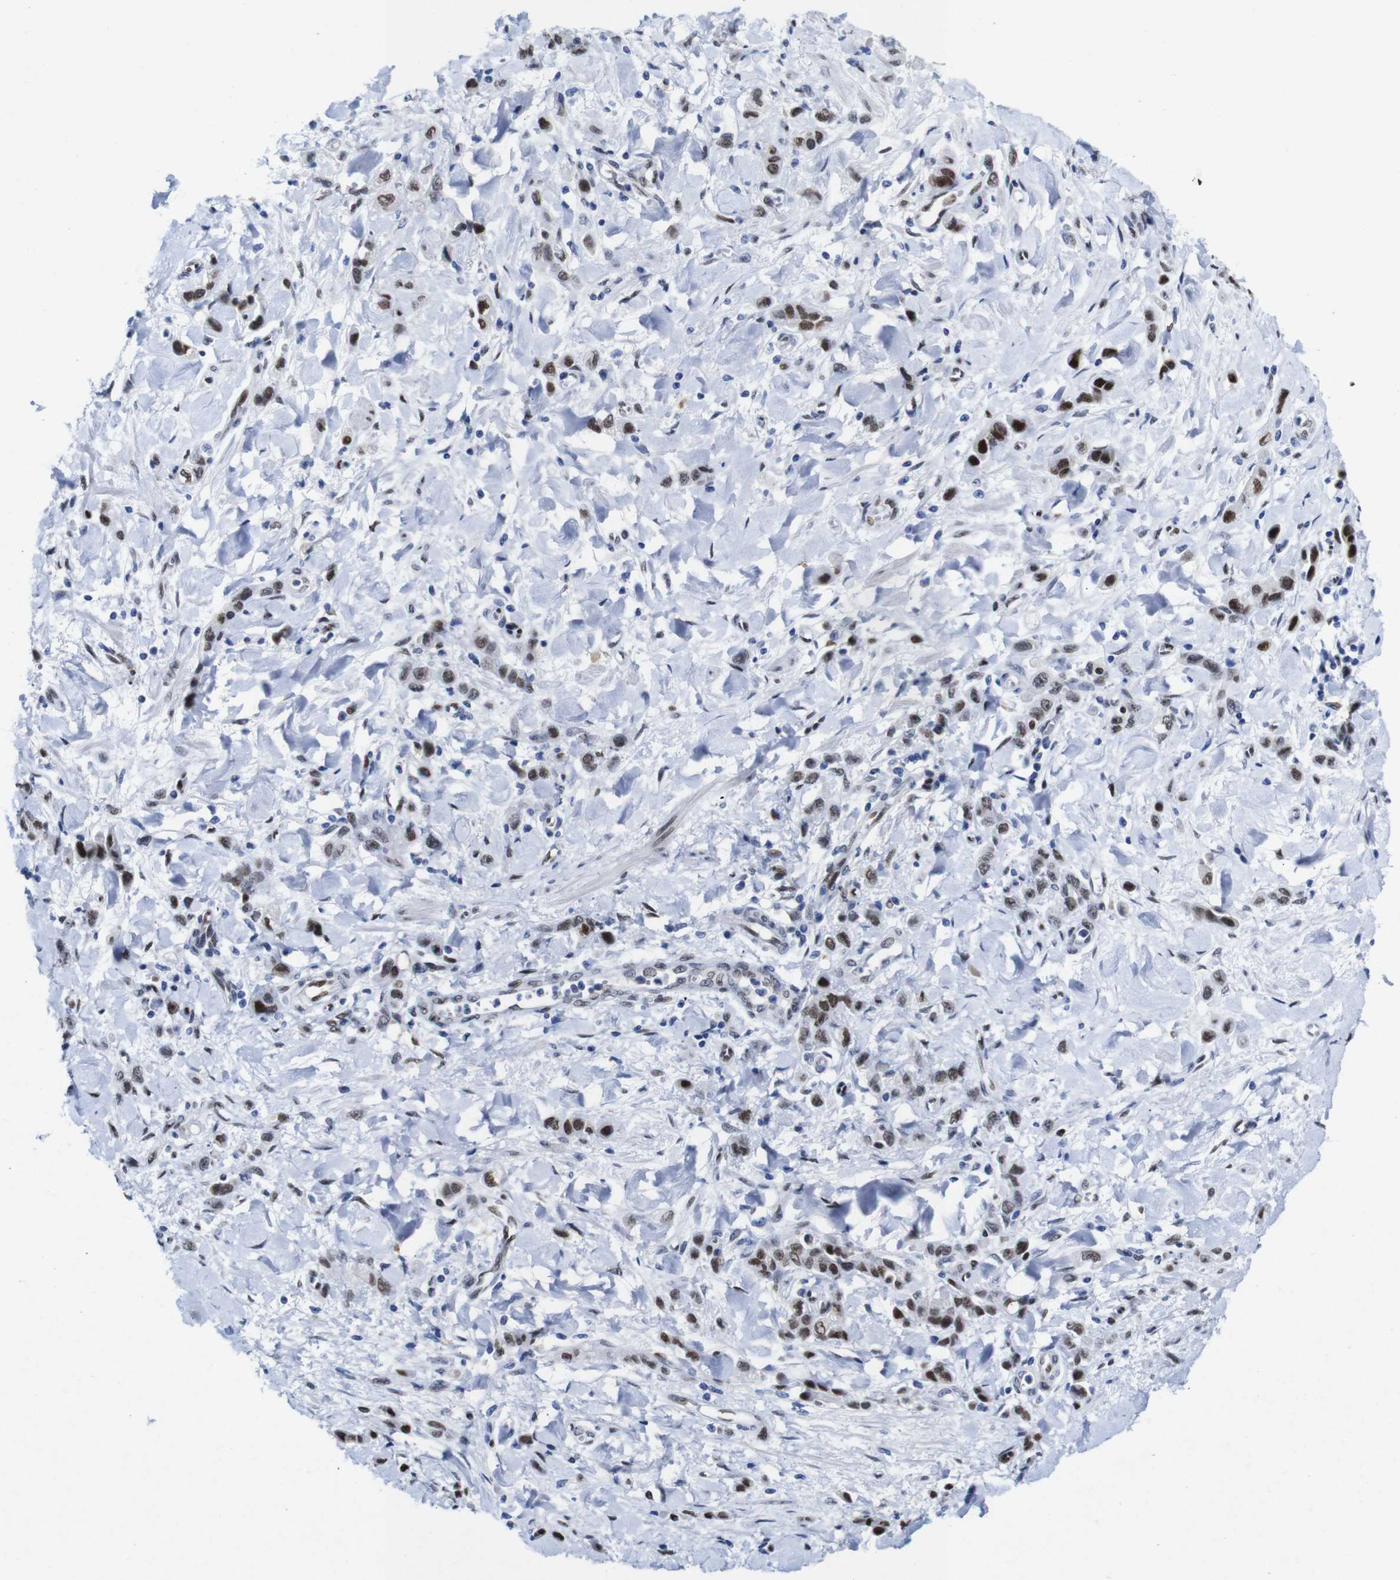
{"staining": {"intensity": "strong", "quantity": ">75%", "location": "nuclear"}, "tissue": "stomach cancer", "cell_type": "Tumor cells", "image_type": "cancer", "snomed": [{"axis": "morphology", "description": "Normal tissue, NOS"}, {"axis": "morphology", "description": "Adenocarcinoma, NOS"}, {"axis": "topography", "description": "Stomach"}], "caption": "A brown stain highlights strong nuclear positivity of a protein in human adenocarcinoma (stomach) tumor cells.", "gene": "FOSL2", "patient": {"sex": "male", "age": 82}}